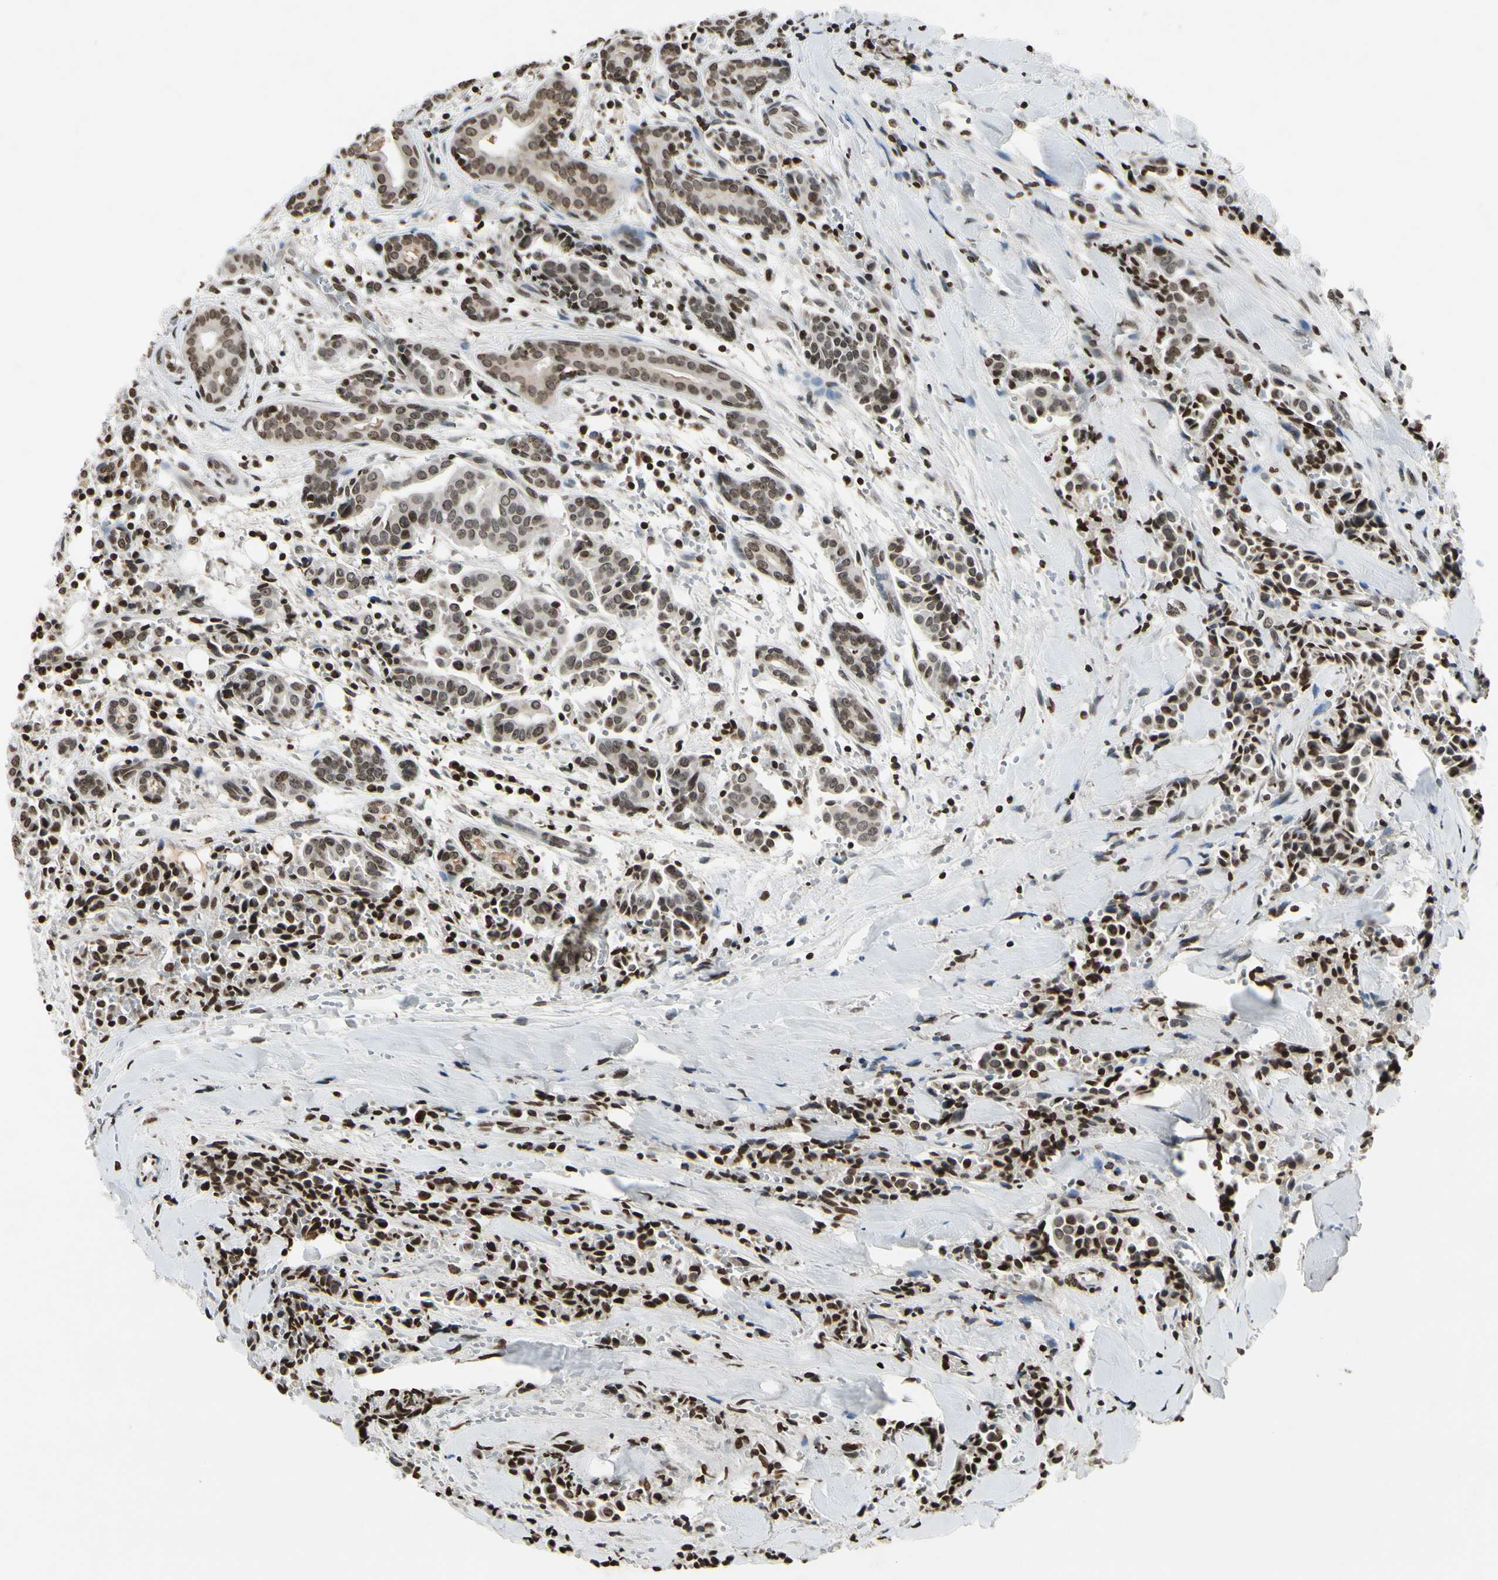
{"staining": {"intensity": "moderate", "quantity": "25%-75%", "location": "nuclear"}, "tissue": "head and neck cancer", "cell_type": "Tumor cells", "image_type": "cancer", "snomed": [{"axis": "morphology", "description": "Adenocarcinoma, NOS"}, {"axis": "topography", "description": "Salivary gland"}, {"axis": "topography", "description": "Head-Neck"}], "caption": "Immunohistochemistry photomicrograph of head and neck cancer (adenocarcinoma) stained for a protein (brown), which displays medium levels of moderate nuclear staining in about 25%-75% of tumor cells.", "gene": "RORA", "patient": {"sex": "female", "age": 59}}